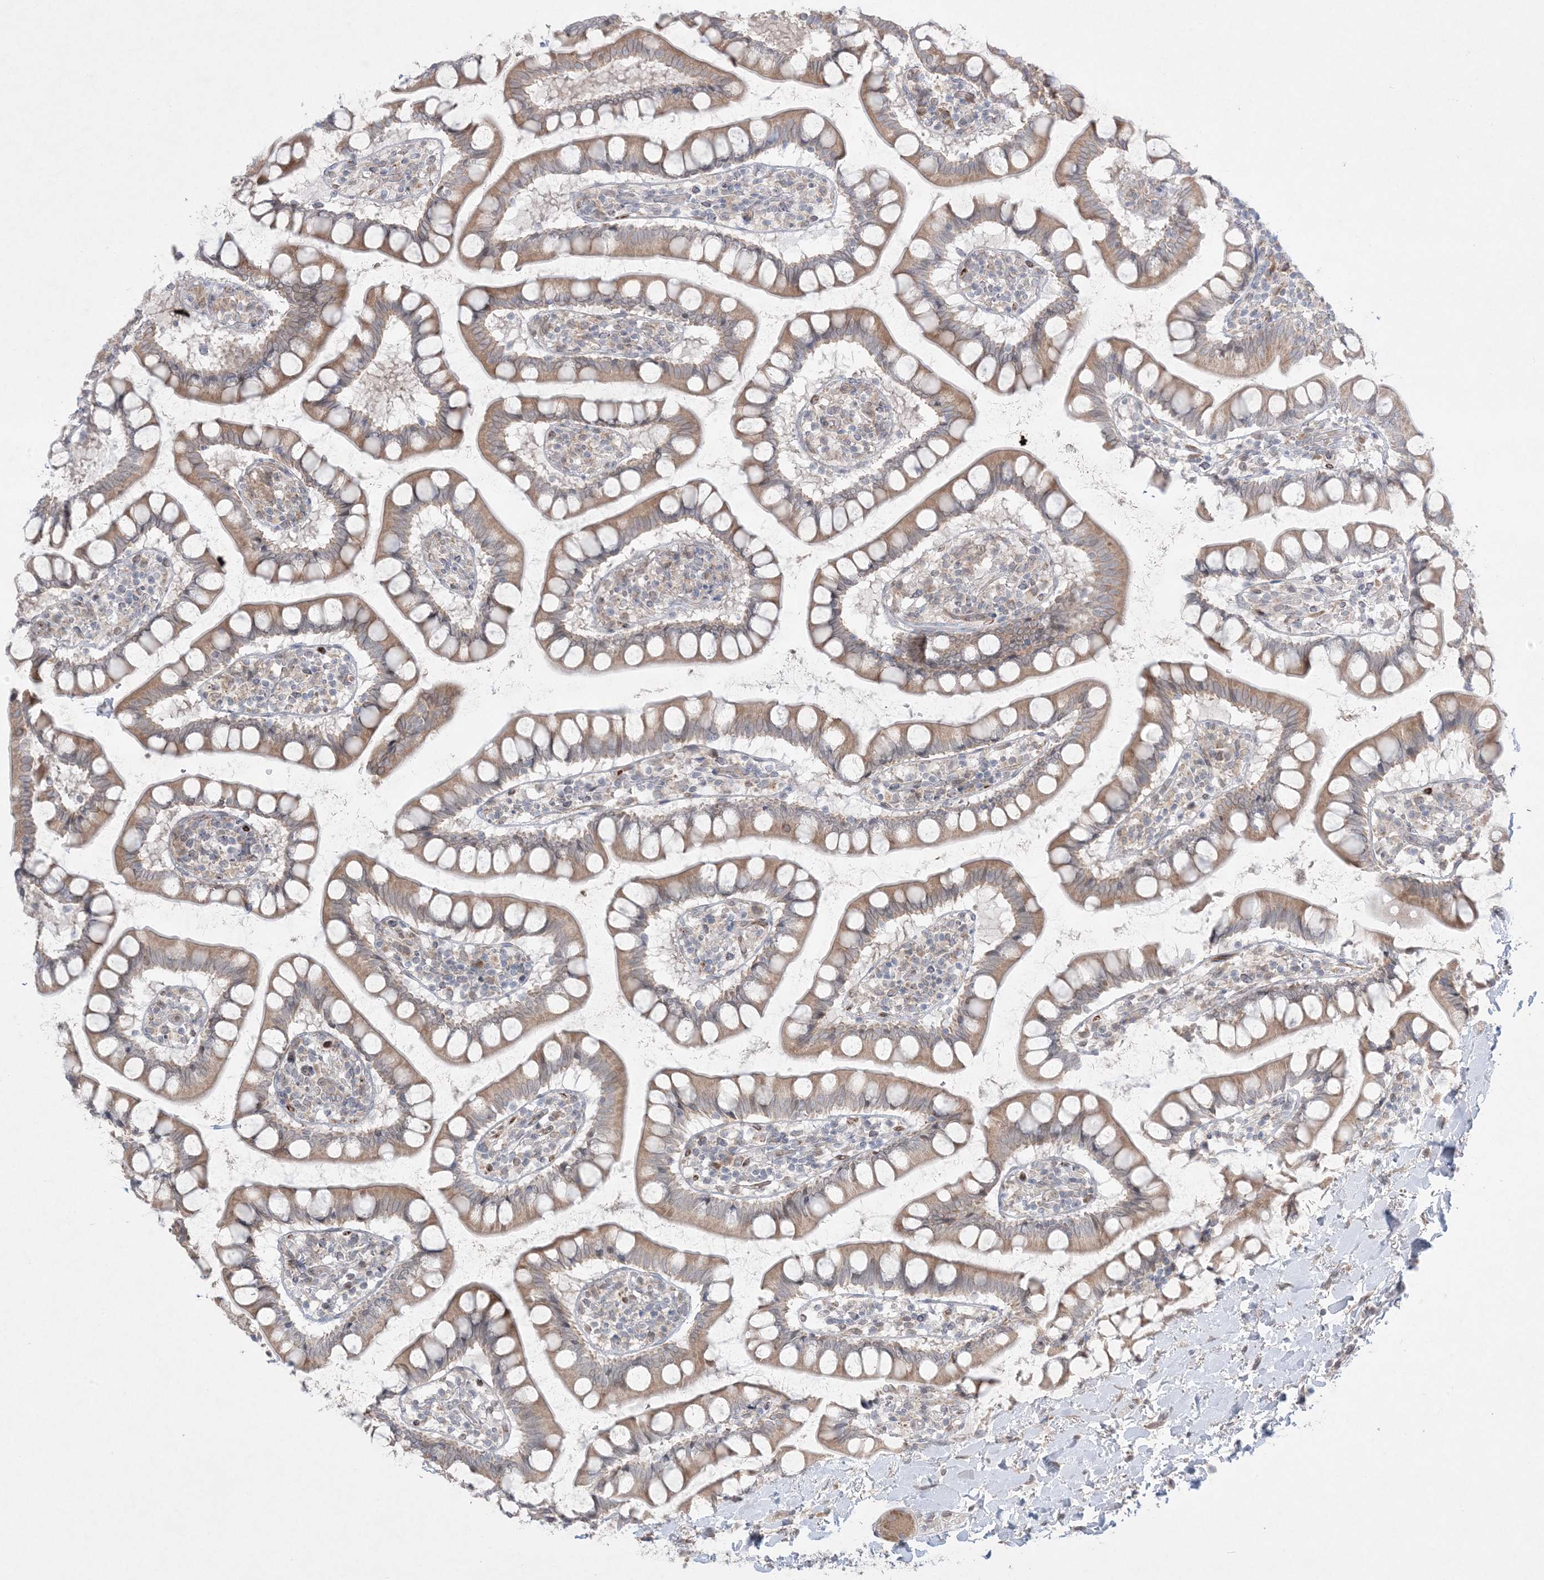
{"staining": {"intensity": "moderate", "quantity": ">75%", "location": "cytoplasmic/membranous"}, "tissue": "small intestine", "cell_type": "Glandular cells", "image_type": "normal", "snomed": [{"axis": "morphology", "description": "Normal tissue, NOS"}, {"axis": "topography", "description": "Small intestine"}], "caption": "Immunohistochemistry (IHC) of normal human small intestine shows medium levels of moderate cytoplasmic/membranous expression in approximately >75% of glandular cells. (DAB (3,3'-diaminobenzidine) = brown stain, brightfield microscopy at high magnification).", "gene": "MMGT1", "patient": {"sex": "female", "age": 84}}